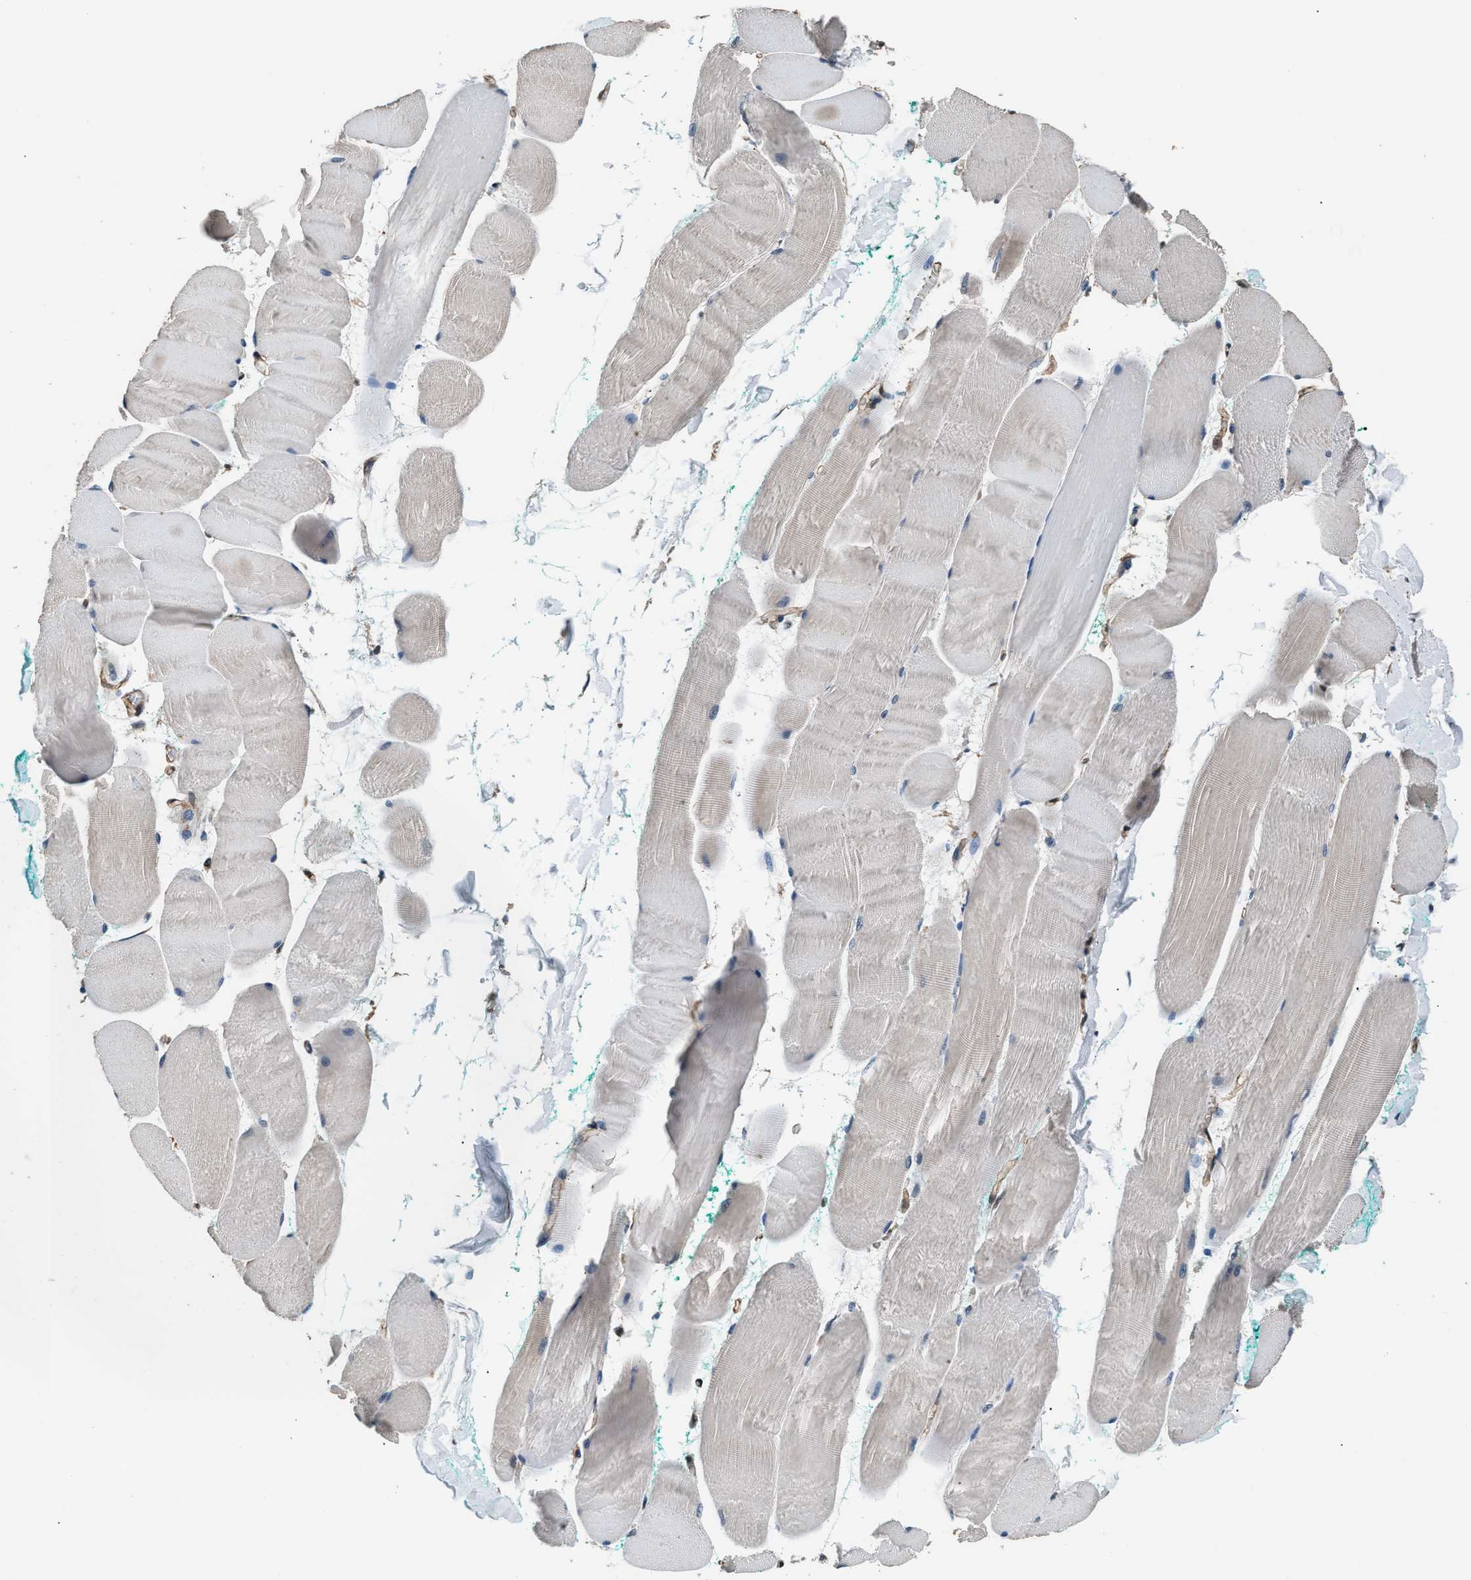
{"staining": {"intensity": "negative", "quantity": "none", "location": "none"}, "tissue": "skeletal muscle", "cell_type": "Myocytes", "image_type": "normal", "snomed": [{"axis": "morphology", "description": "Normal tissue, NOS"}, {"axis": "morphology", "description": "Squamous cell carcinoma, NOS"}, {"axis": "topography", "description": "Skeletal muscle"}], "caption": "This is a micrograph of immunohistochemistry staining of benign skeletal muscle, which shows no staining in myocytes.", "gene": "DFFA", "patient": {"sex": "male", "age": 51}}